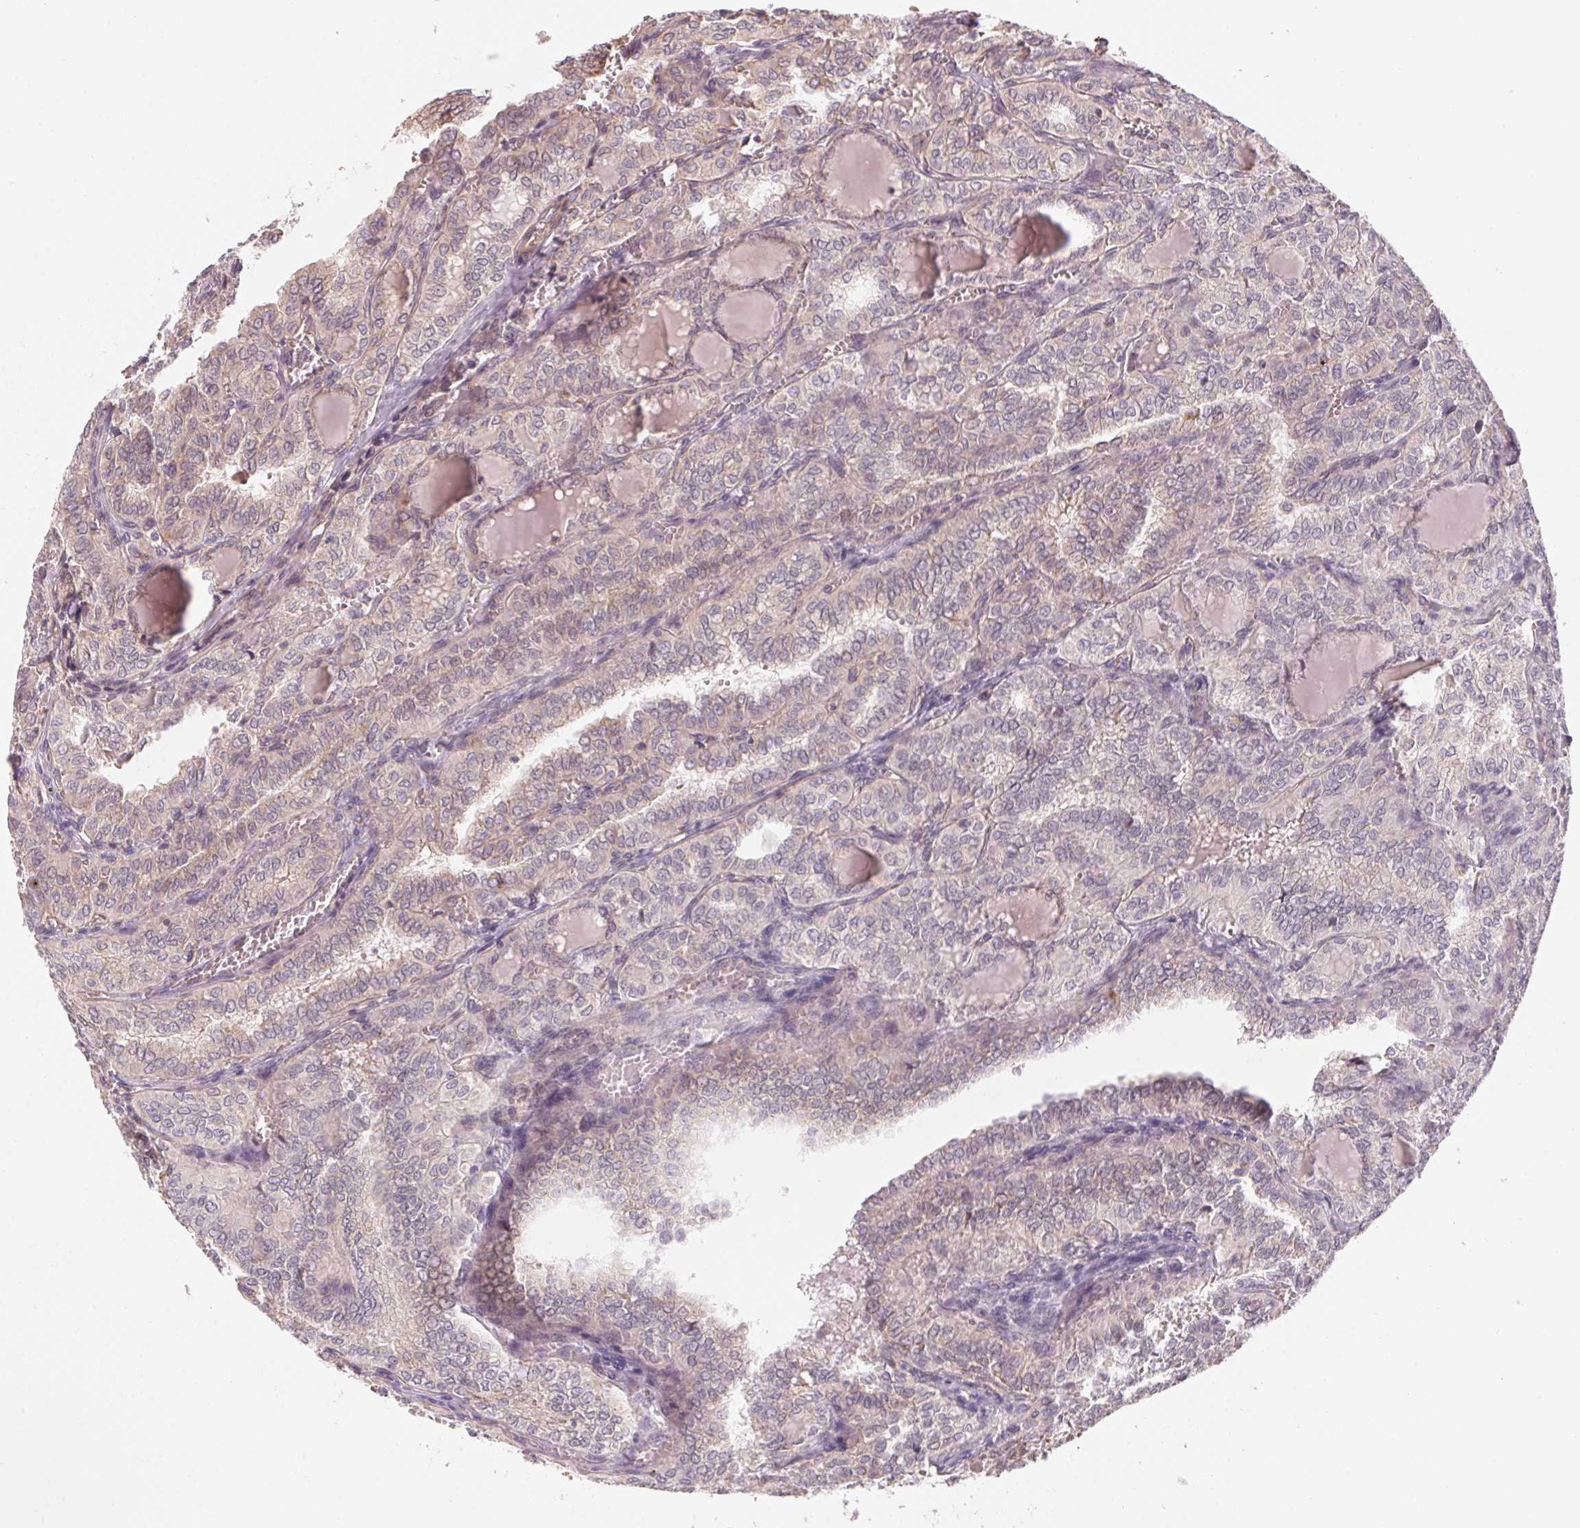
{"staining": {"intensity": "negative", "quantity": "none", "location": "none"}, "tissue": "thyroid cancer", "cell_type": "Tumor cells", "image_type": "cancer", "snomed": [{"axis": "morphology", "description": "Papillary adenocarcinoma, NOS"}, {"axis": "topography", "description": "Thyroid gland"}], "caption": "This is a histopathology image of IHC staining of thyroid cancer (papillary adenocarcinoma), which shows no expression in tumor cells. The staining was performed using DAB (3,3'-diaminobenzidine) to visualize the protein expression in brown, while the nuclei were stained in blue with hematoxylin (Magnification: 20x).", "gene": "CCDC112", "patient": {"sex": "female", "age": 41}}